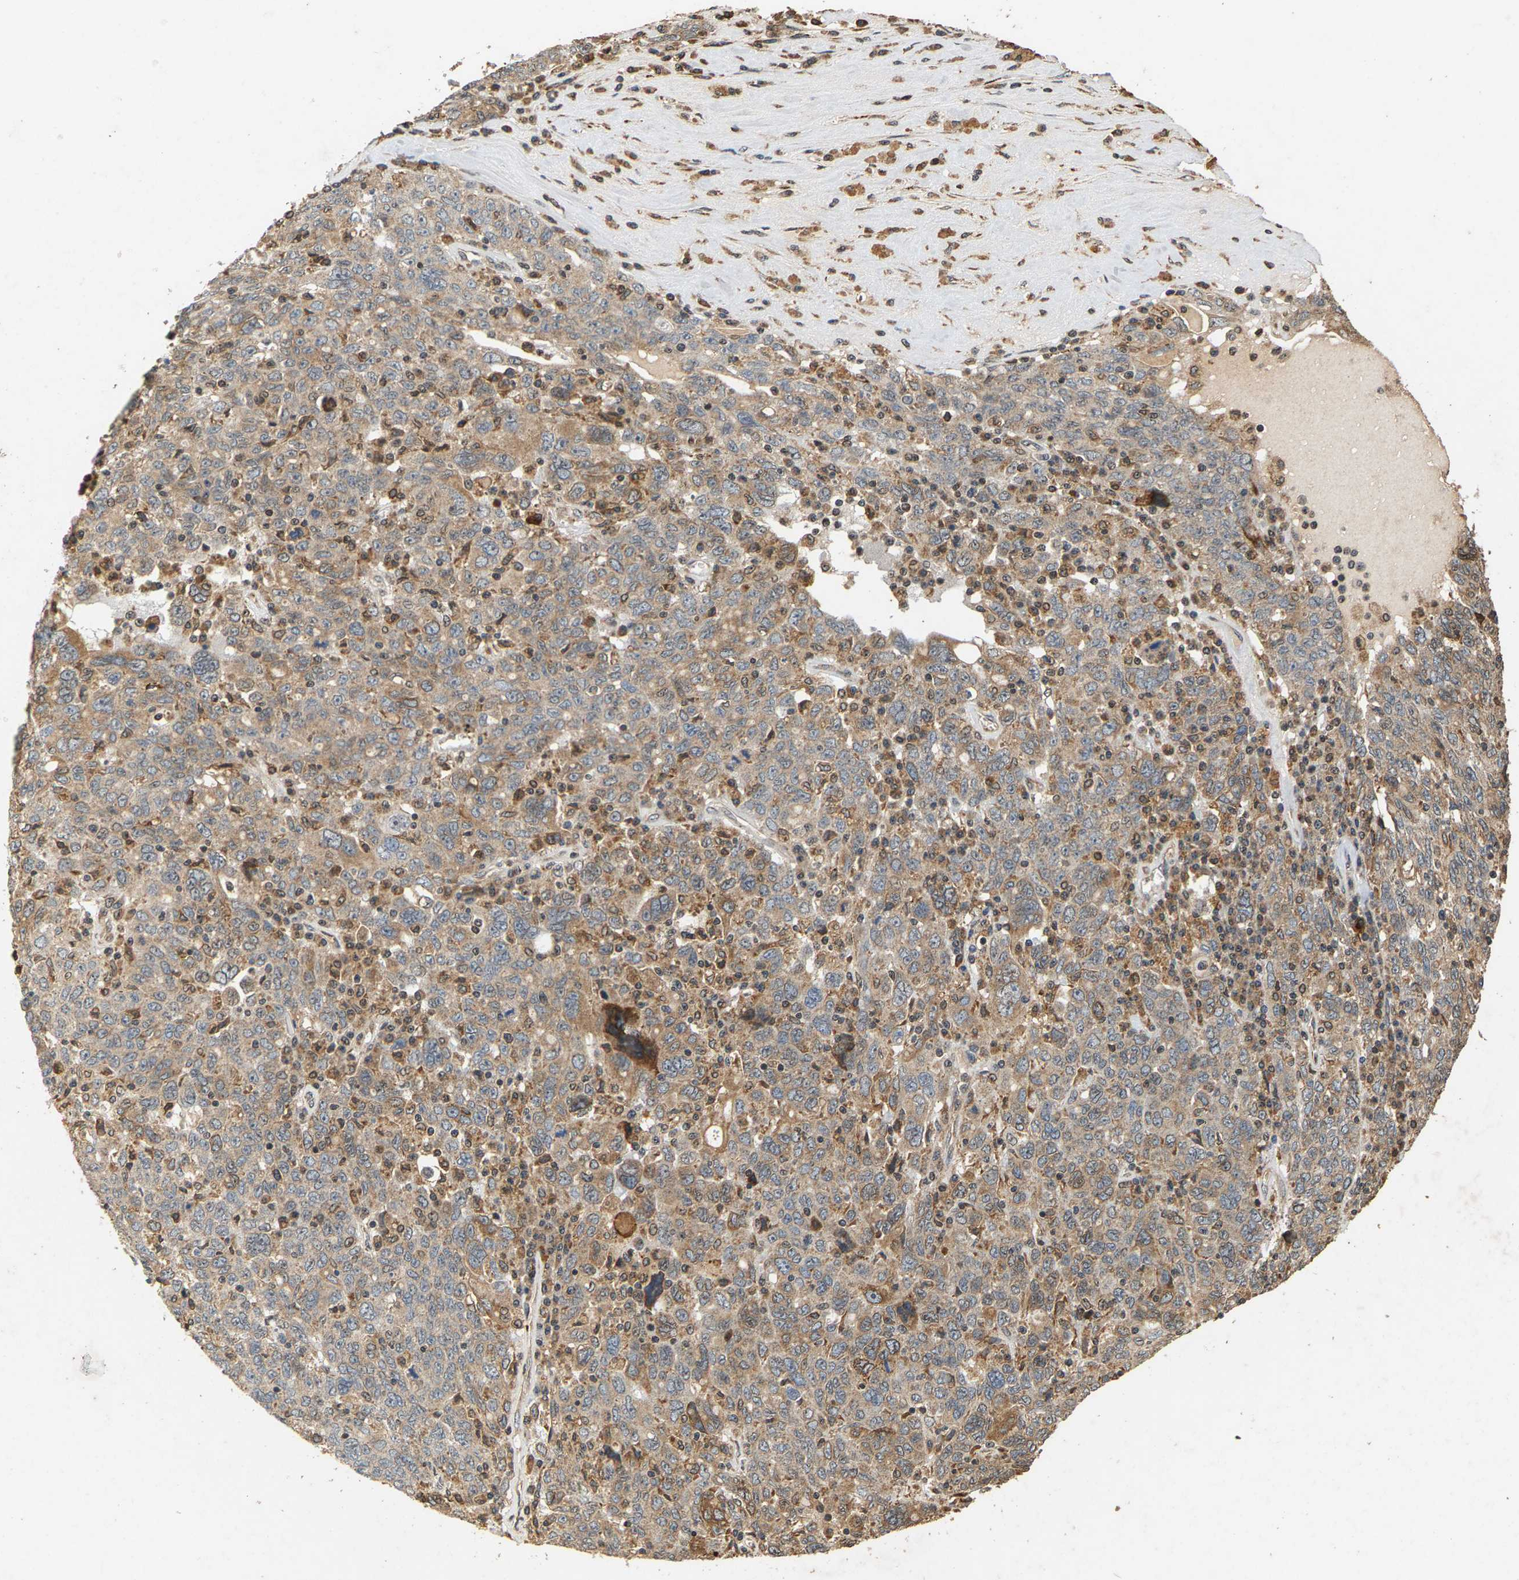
{"staining": {"intensity": "weak", "quantity": ">75%", "location": "cytoplasmic/membranous"}, "tissue": "ovarian cancer", "cell_type": "Tumor cells", "image_type": "cancer", "snomed": [{"axis": "morphology", "description": "Carcinoma, endometroid"}, {"axis": "topography", "description": "Ovary"}], "caption": "Ovarian cancer (endometroid carcinoma) stained with DAB (3,3'-diaminobenzidine) immunohistochemistry exhibits low levels of weak cytoplasmic/membranous staining in approximately >75% of tumor cells.", "gene": "CIDEC", "patient": {"sex": "female", "age": 62}}